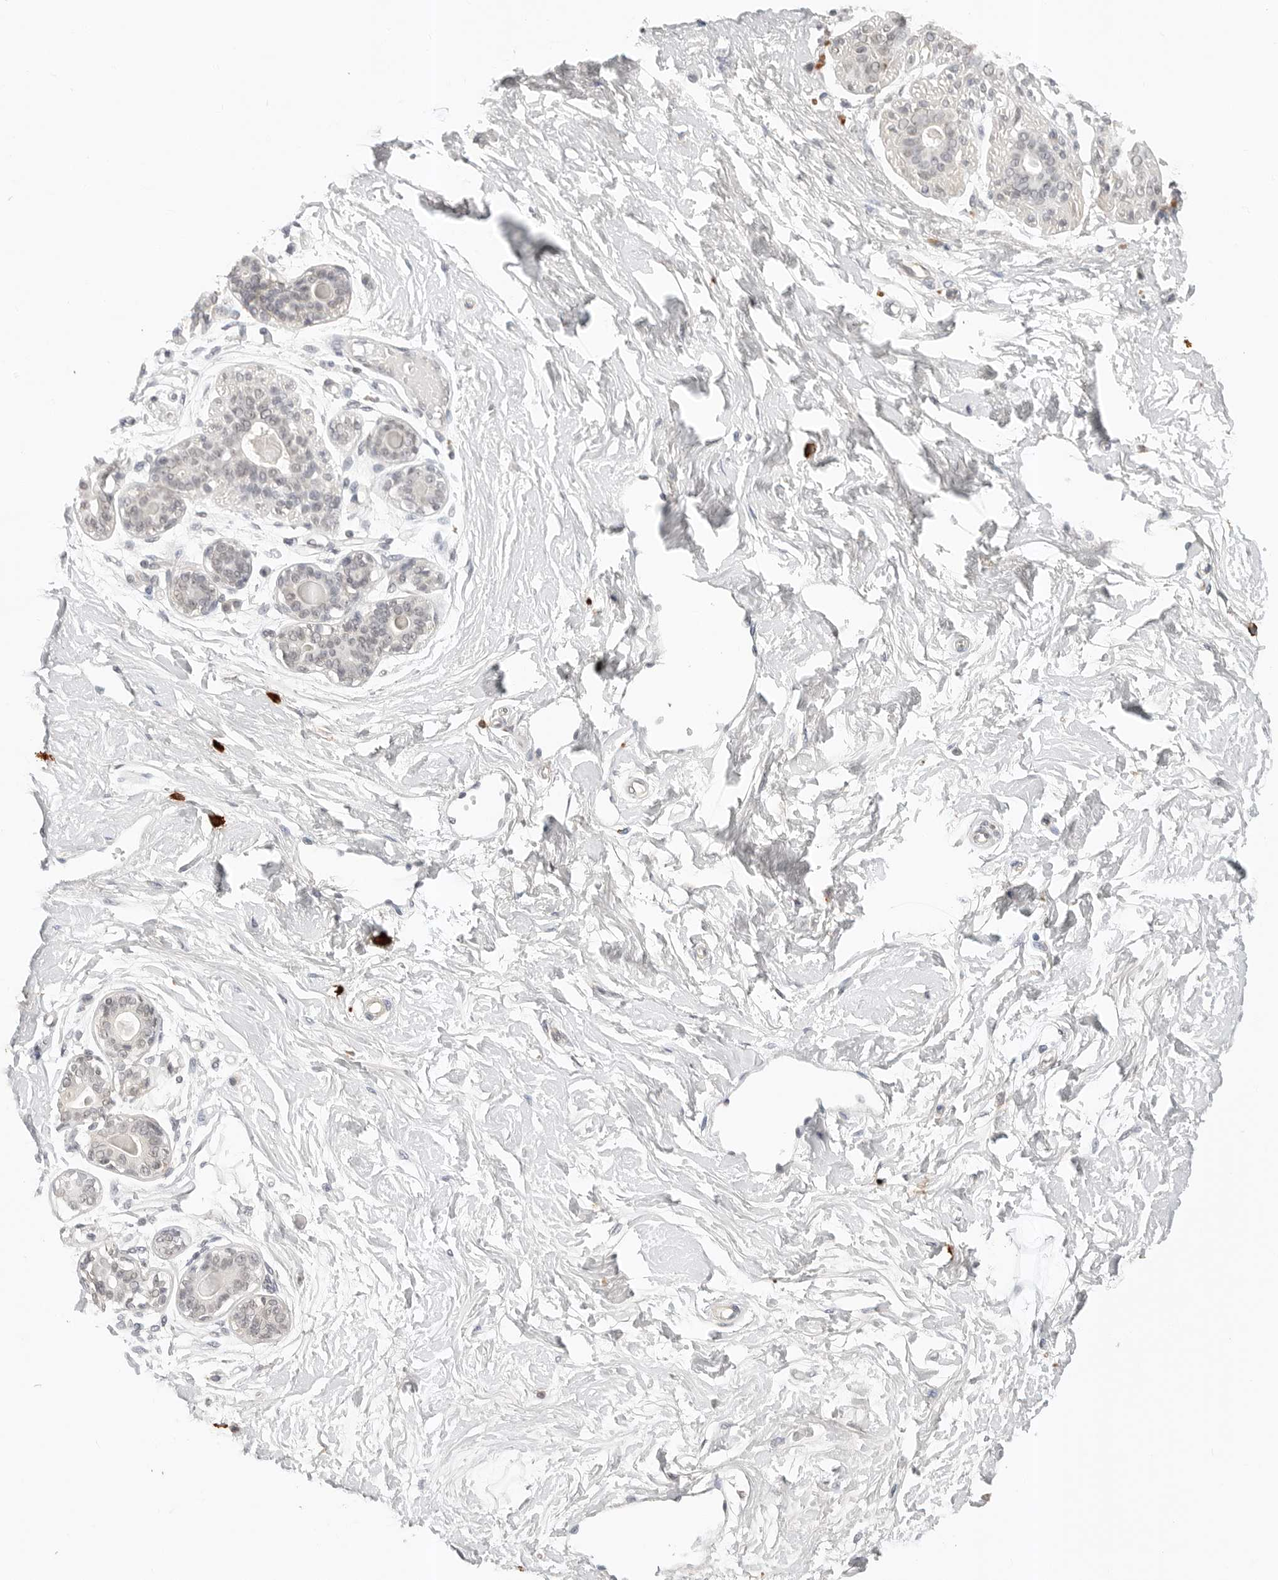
{"staining": {"intensity": "negative", "quantity": "none", "location": "none"}, "tissue": "breast", "cell_type": "Adipocytes", "image_type": "normal", "snomed": [{"axis": "morphology", "description": "Normal tissue, NOS"}, {"axis": "topography", "description": "Breast"}], "caption": "Immunohistochemistry of normal human breast demonstrates no expression in adipocytes.", "gene": "IL24", "patient": {"sex": "female", "age": 45}}